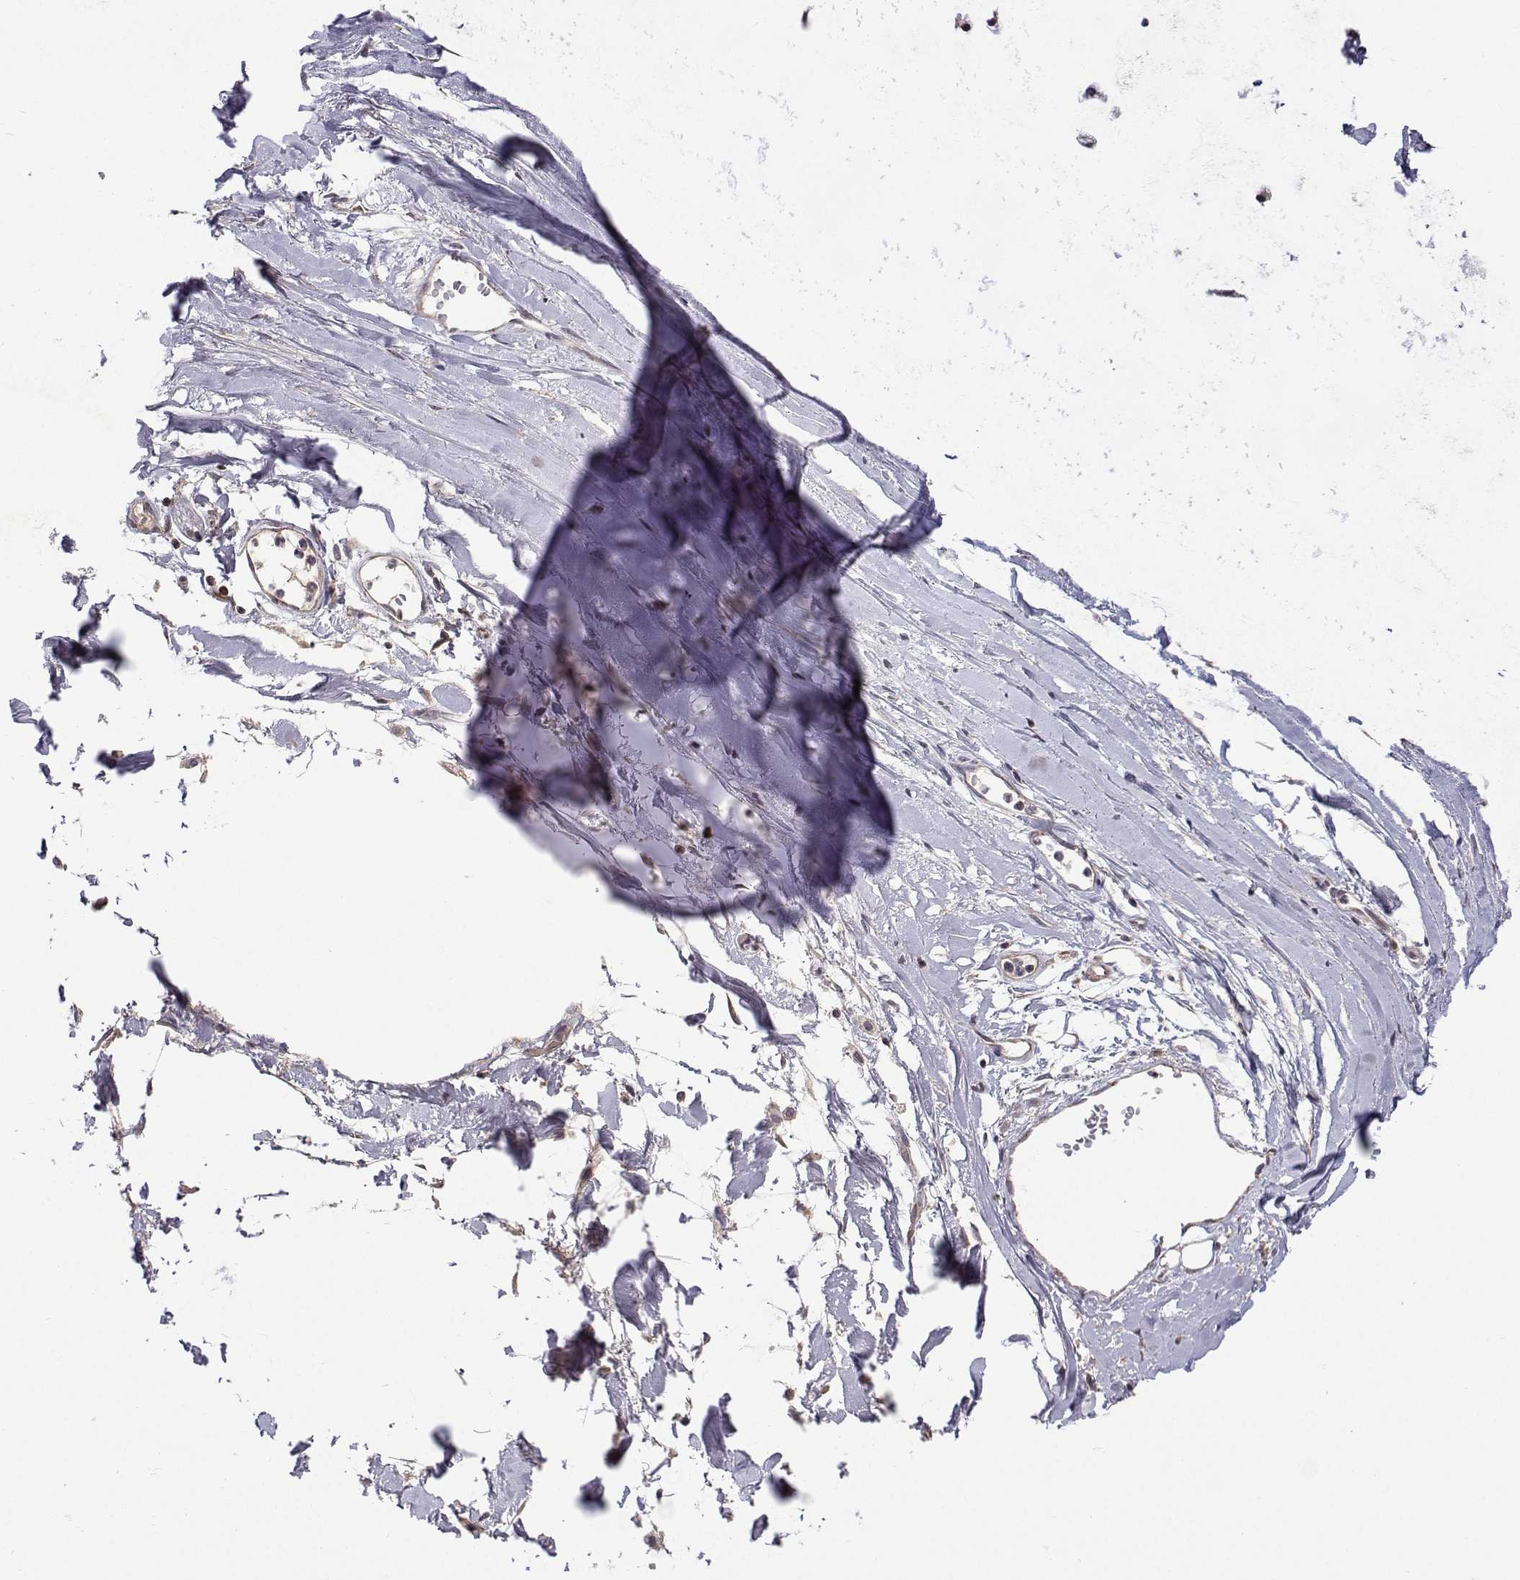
{"staining": {"intensity": "moderate", "quantity": "25%-75%", "location": "cytoplasmic/membranous"}, "tissue": "adipose tissue", "cell_type": "Adipocytes", "image_type": "normal", "snomed": [{"axis": "morphology", "description": "Normal tissue, NOS"}, {"axis": "topography", "description": "Cartilage tissue"}, {"axis": "topography", "description": "Nasopharynx"}, {"axis": "topography", "description": "Thyroid gland"}], "caption": "Adipocytes demonstrate moderate cytoplasmic/membranous staining in approximately 25%-75% of cells in normal adipose tissue. The protein is shown in brown color, while the nuclei are stained blue.", "gene": "MRPL3", "patient": {"sex": "male", "age": 63}}